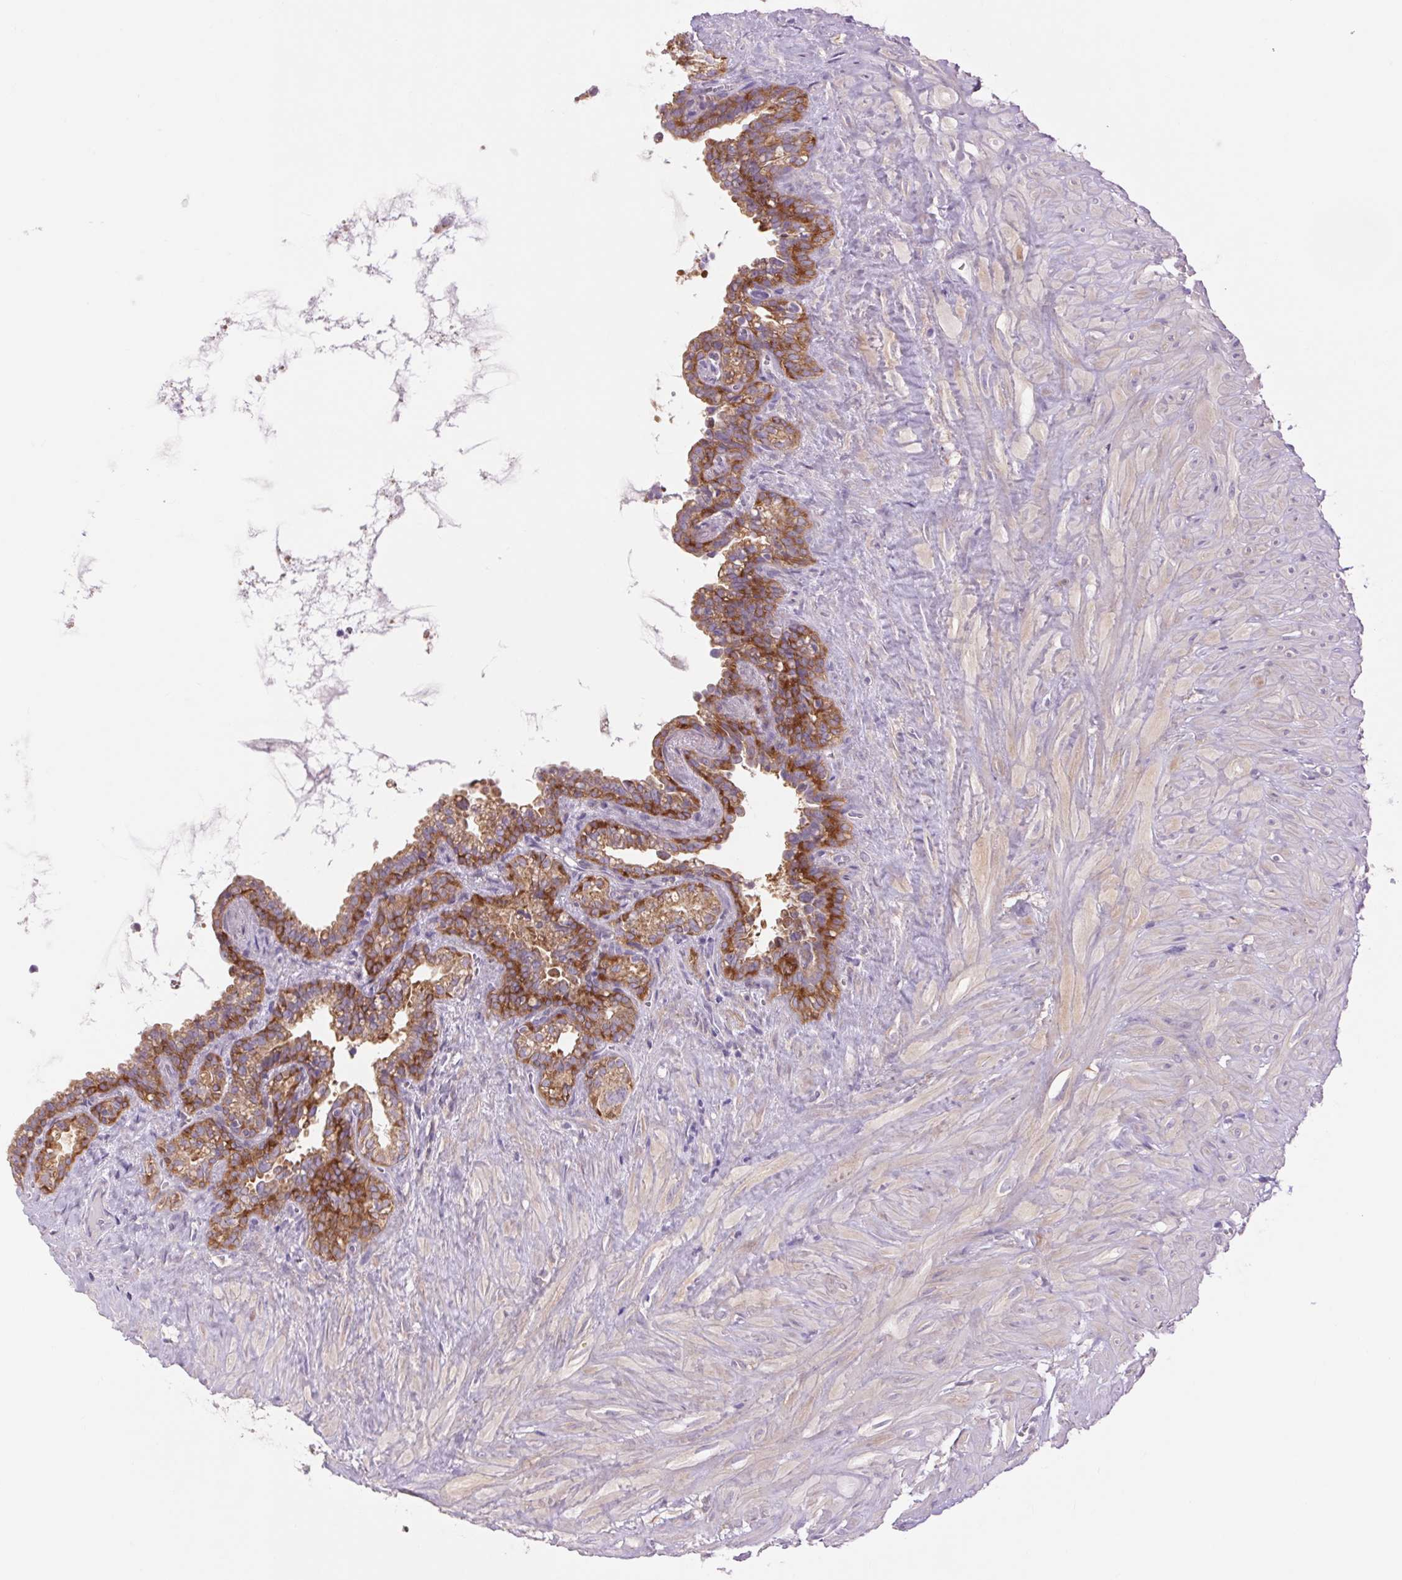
{"staining": {"intensity": "moderate", "quantity": "25%-75%", "location": "cytoplasmic/membranous"}, "tissue": "seminal vesicle", "cell_type": "Glandular cells", "image_type": "normal", "snomed": [{"axis": "morphology", "description": "Normal tissue, NOS"}, {"axis": "topography", "description": "Seminal veicle"}], "caption": "Immunohistochemistry staining of unremarkable seminal vesicle, which displays medium levels of moderate cytoplasmic/membranous staining in approximately 25%-75% of glandular cells indicating moderate cytoplasmic/membranous protein positivity. The staining was performed using DAB (3,3'-diaminobenzidine) (brown) for protein detection and nuclei were counterstained in hematoxylin (blue).", "gene": "SOWAHC", "patient": {"sex": "male", "age": 76}}